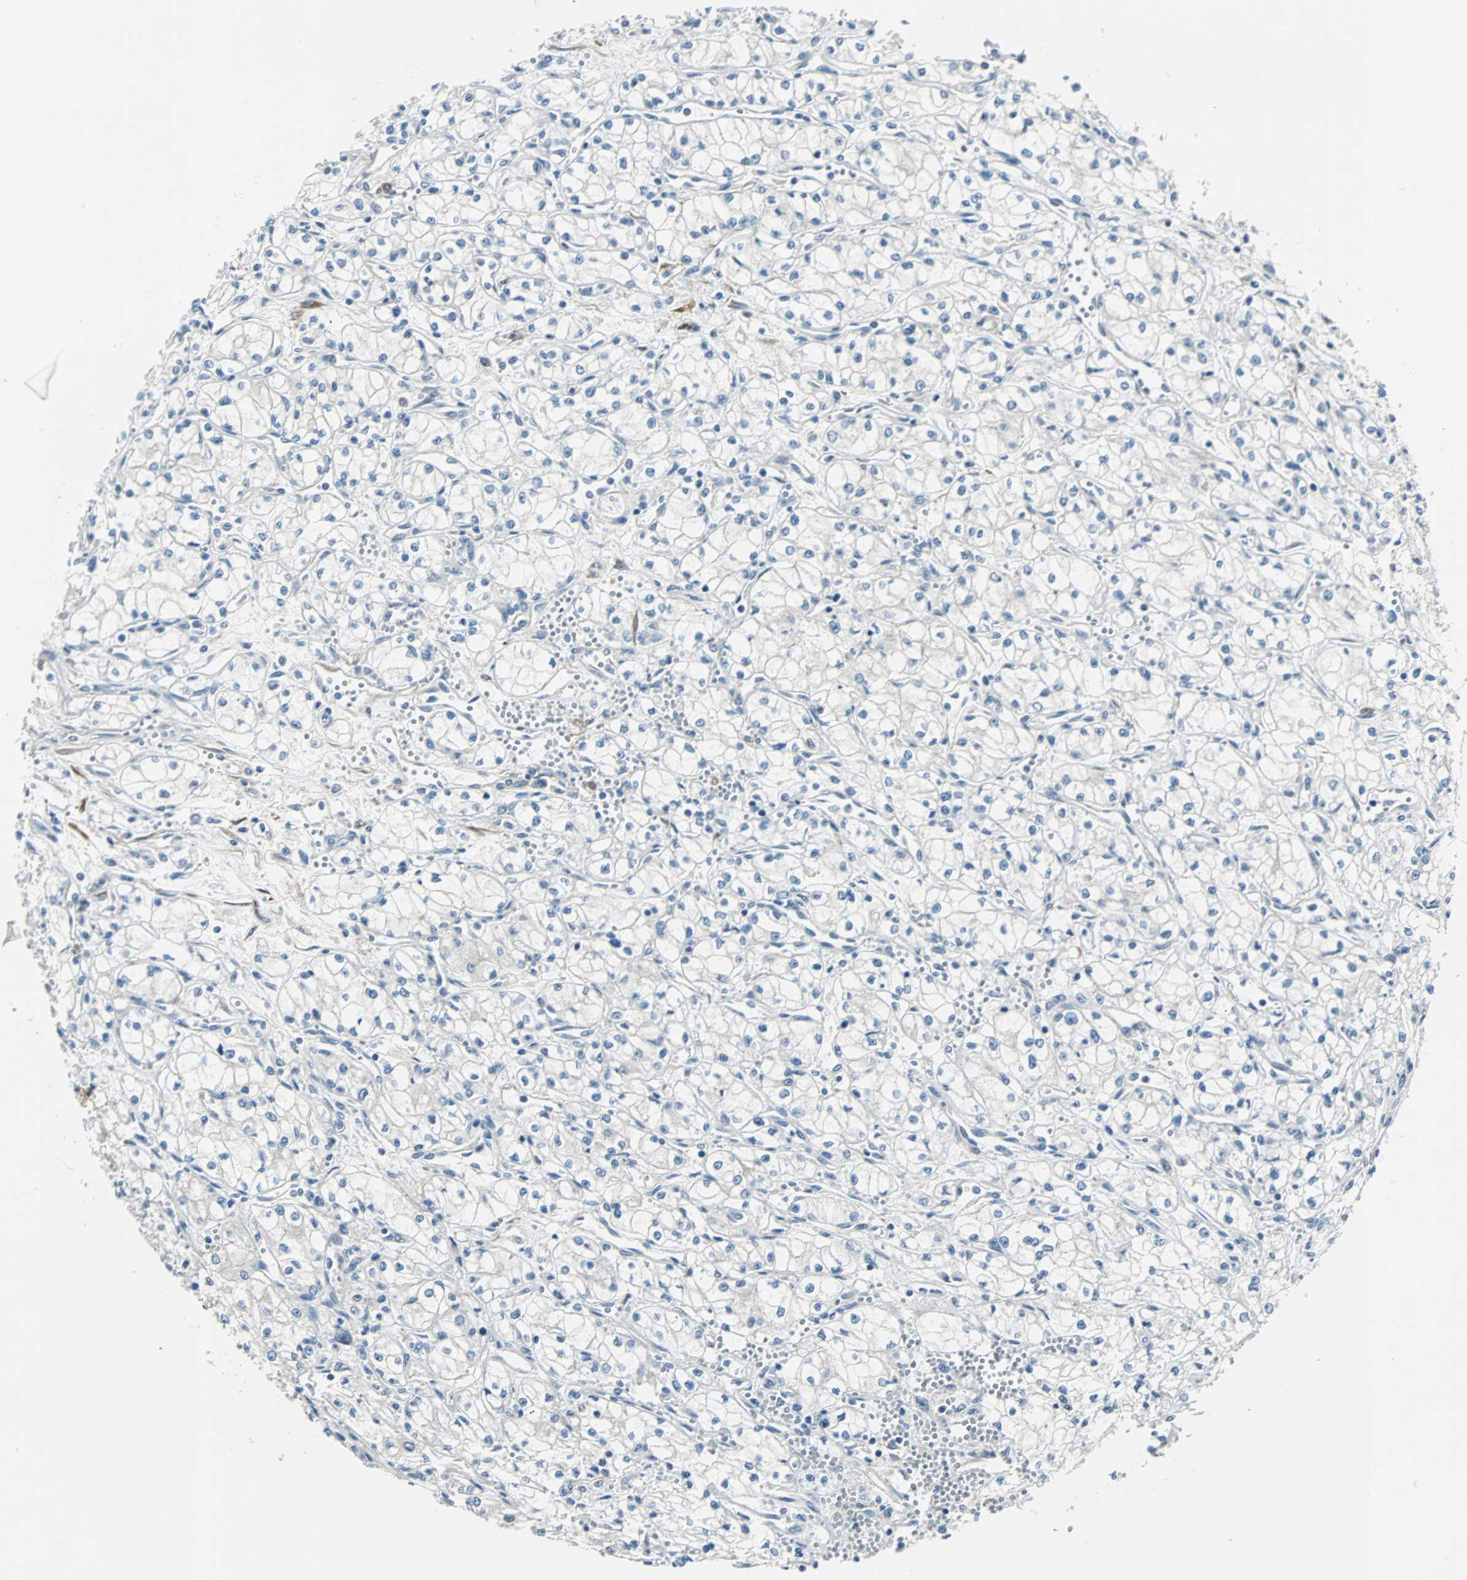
{"staining": {"intensity": "negative", "quantity": "none", "location": "none"}, "tissue": "renal cancer", "cell_type": "Tumor cells", "image_type": "cancer", "snomed": [{"axis": "morphology", "description": "Normal tissue, NOS"}, {"axis": "morphology", "description": "Adenocarcinoma, NOS"}, {"axis": "topography", "description": "Kidney"}], "caption": "Immunohistochemical staining of human renal cancer (adenocarcinoma) displays no significant positivity in tumor cells.", "gene": "FHL2", "patient": {"sex": "male", "age": 59}}